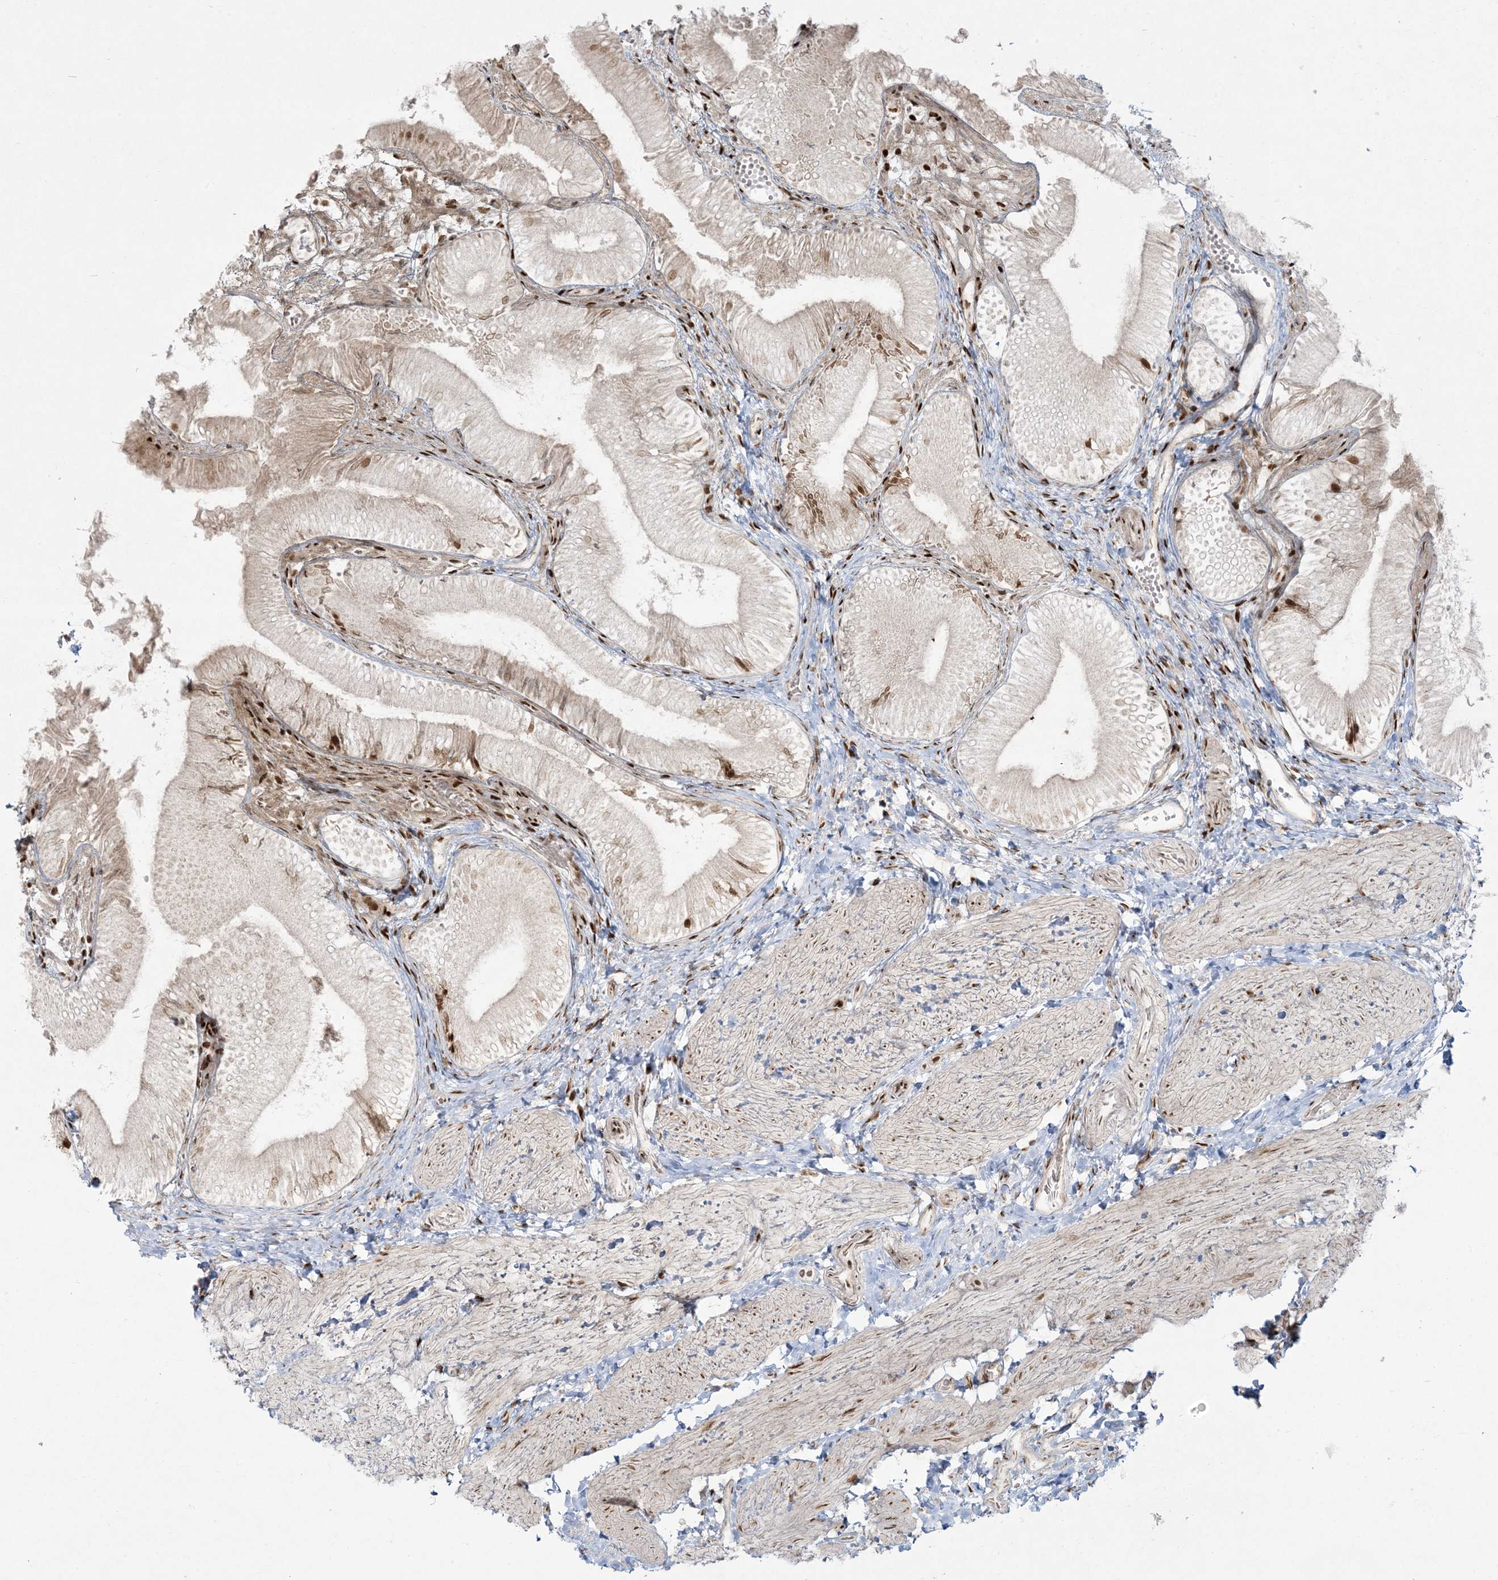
{"staining": {"intensity": "strong", "quantity": "<25%", "location": "nuclear"}, "tissue": "gallbladder", "cell_type": "Glandular cells", "image_type": "normal", "snomed": [{"axis": "morphology", "description": "Normal tissue, NOS"}, {"axis": "topography", "description": "Gallbladder"}], "caption": "Immunohistochemical staining of unremarkable human gallbladder displays strong nuclear protein expression in approximately <25% of glandular cells. The staining was performed using DAB, with brown indicating positive protein expression. Nuclei are stained blue with hematoxylin.", "gene": "RBM10", "patient": {"sex": "female", "age": 30}}